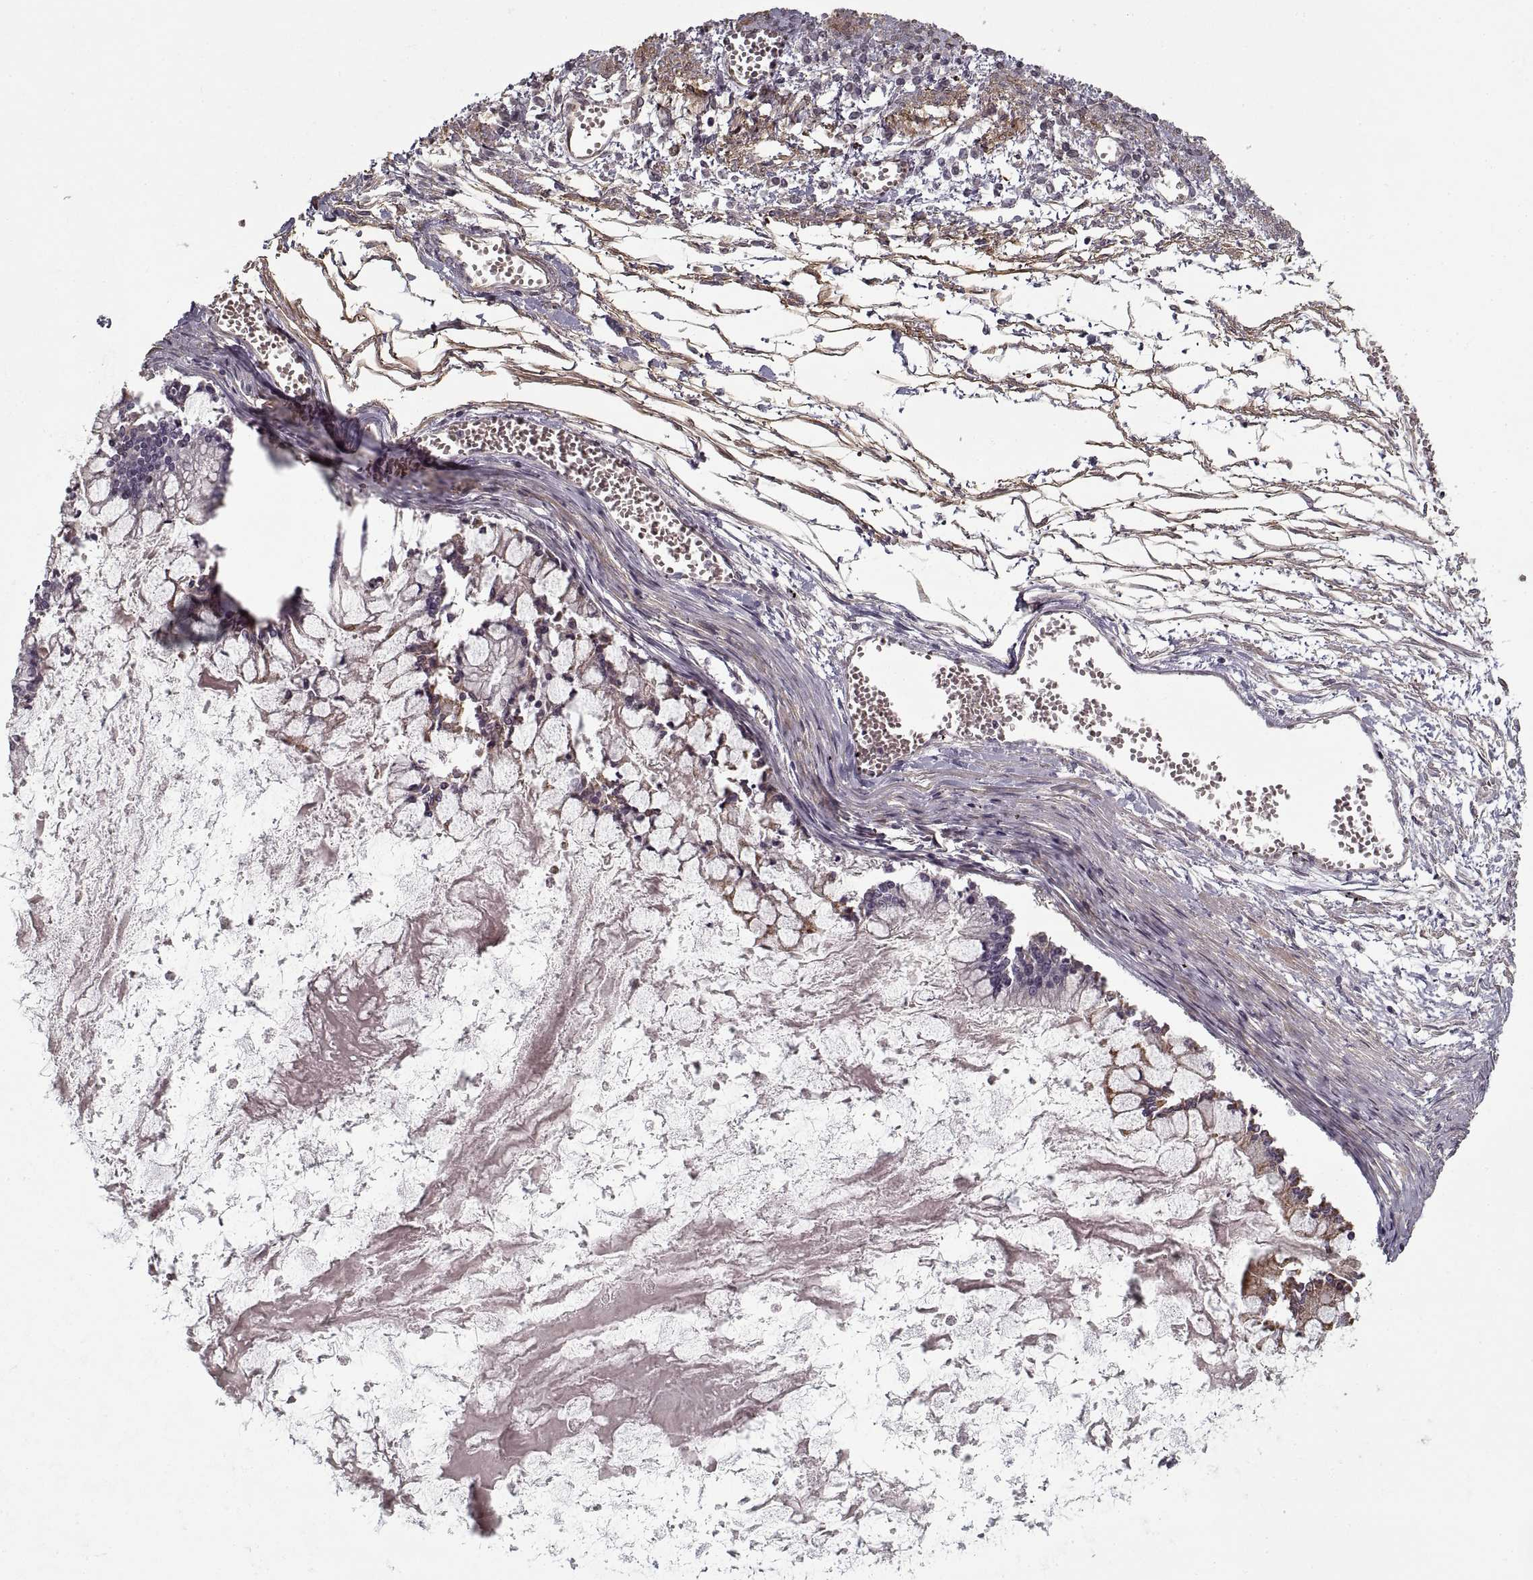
{"staining": {"intensity": "negative", "quantity": "none", "location": "none"}, "tissue": "ovarian cancer", "cell_type": "Tumor cells", "image_type": "cancer", "snomed": [{"axis": "morphology", "description": "Cystadenocarcinoma, mucinous, NOS"}, {"axis": "topography", "description": "Ovary"}], "caption": "Protein analysis of ovarian cancer (mucinous cystadenocarcinoma) displays no significant expression in tumor cells.", "gene": "LAMB2", "patient": {"sex": "female", "age": 67}}